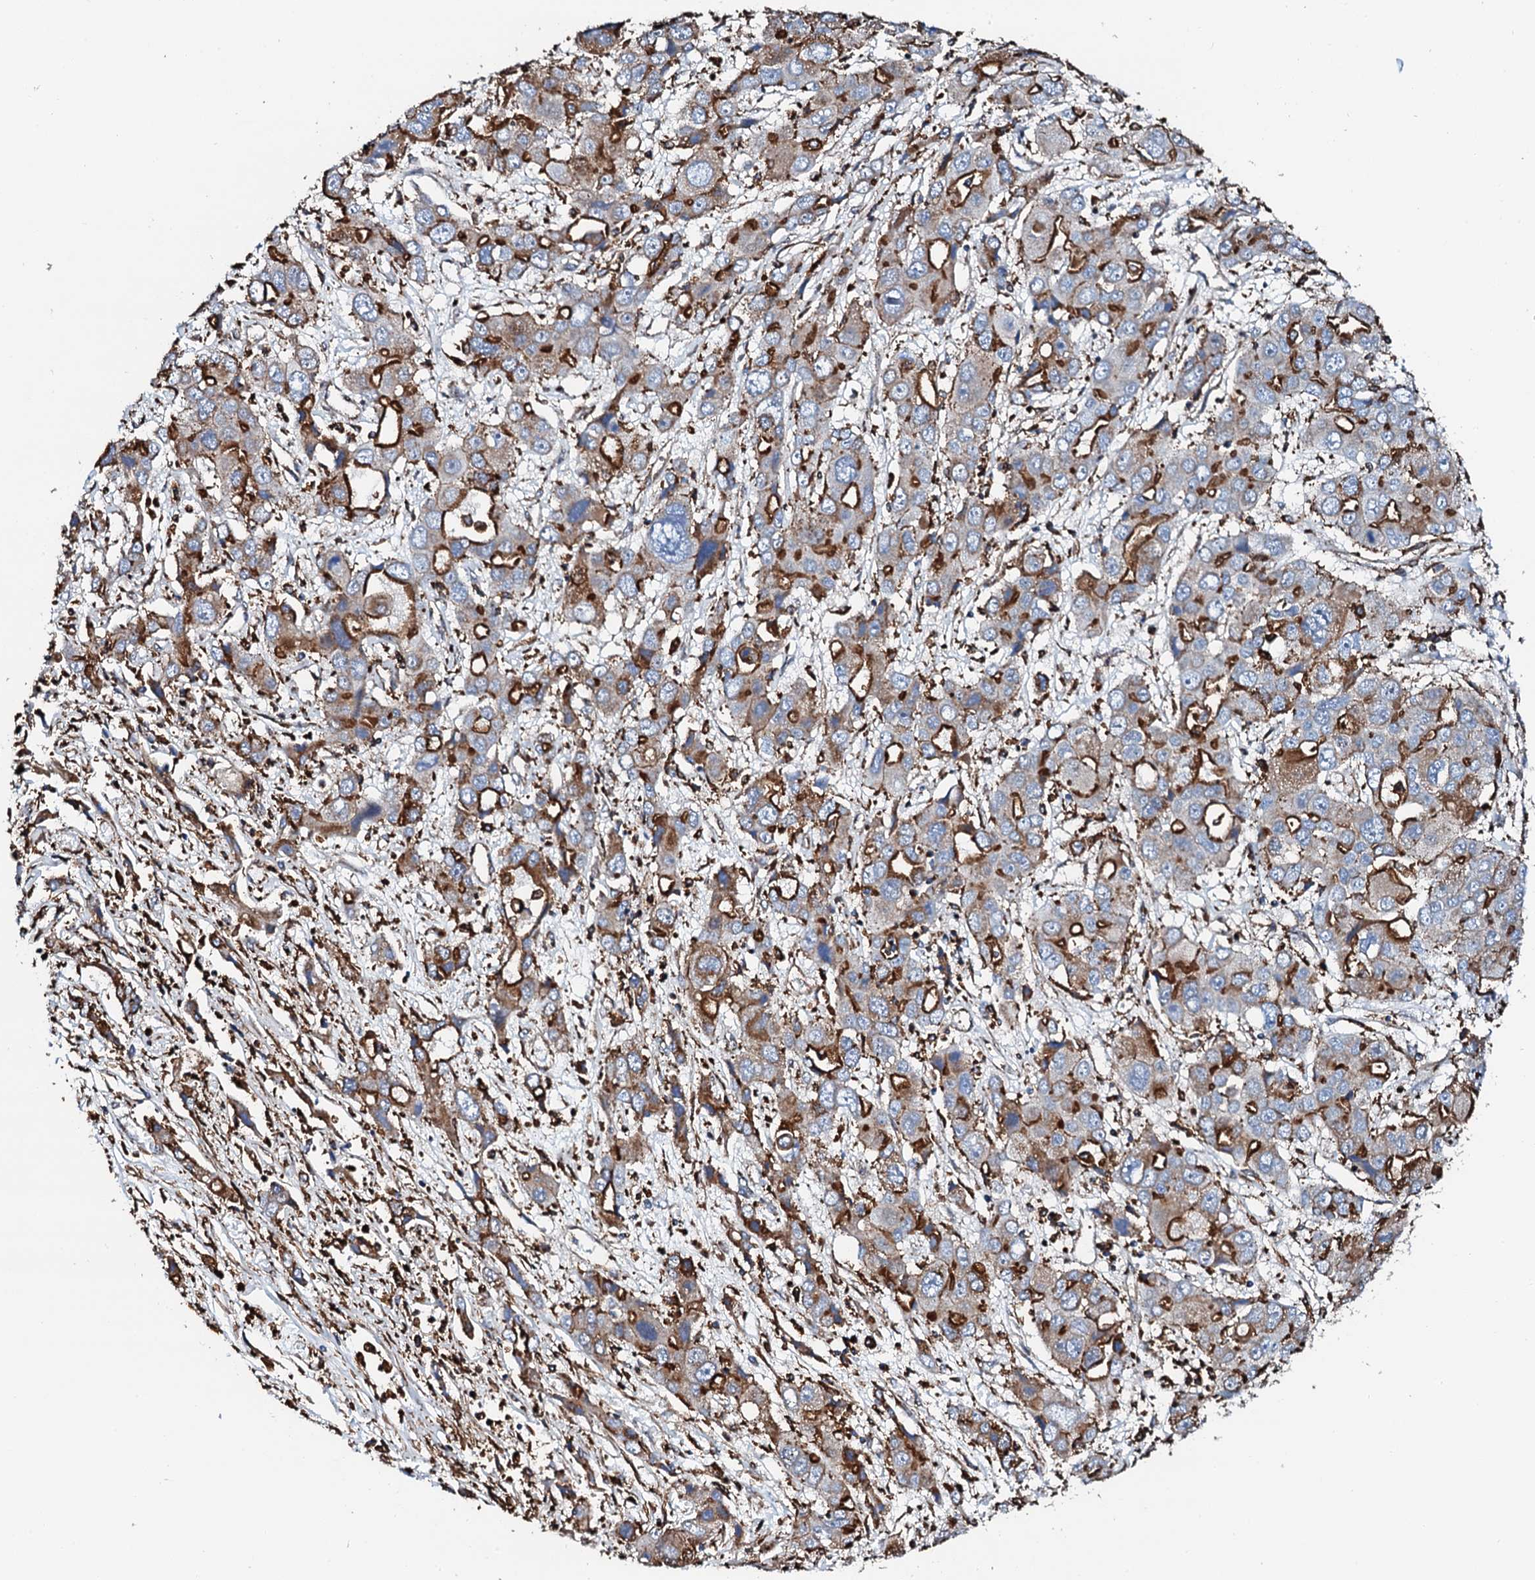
{"staining": {"intensity": "moderate", "quantity": ">75%", "location": "cytoplasmic/membranous"}, "tissue": "liver cancer", "cell_type": "Tumor cells", "image_type": "cancer", "snomed": [{"axis": "morphology", "description": "Cholangiocarcinoma"}, {"axis": "topography", "description": "Liver"}], "caption": "Immunohistochemistry (IHC) (DAB (3,3'-diaminobenzidine)) staining of human liver cancer shows moderate cytoplasmic/membranous protein positivity in approximately >75% of tumor cells. (Stains: DAB in brown, nuclei in blue, Microscopy: brightfield microscopy at high magnification).", "gene": "INTS10", "patient": {"sex": "male", "age": 67}}